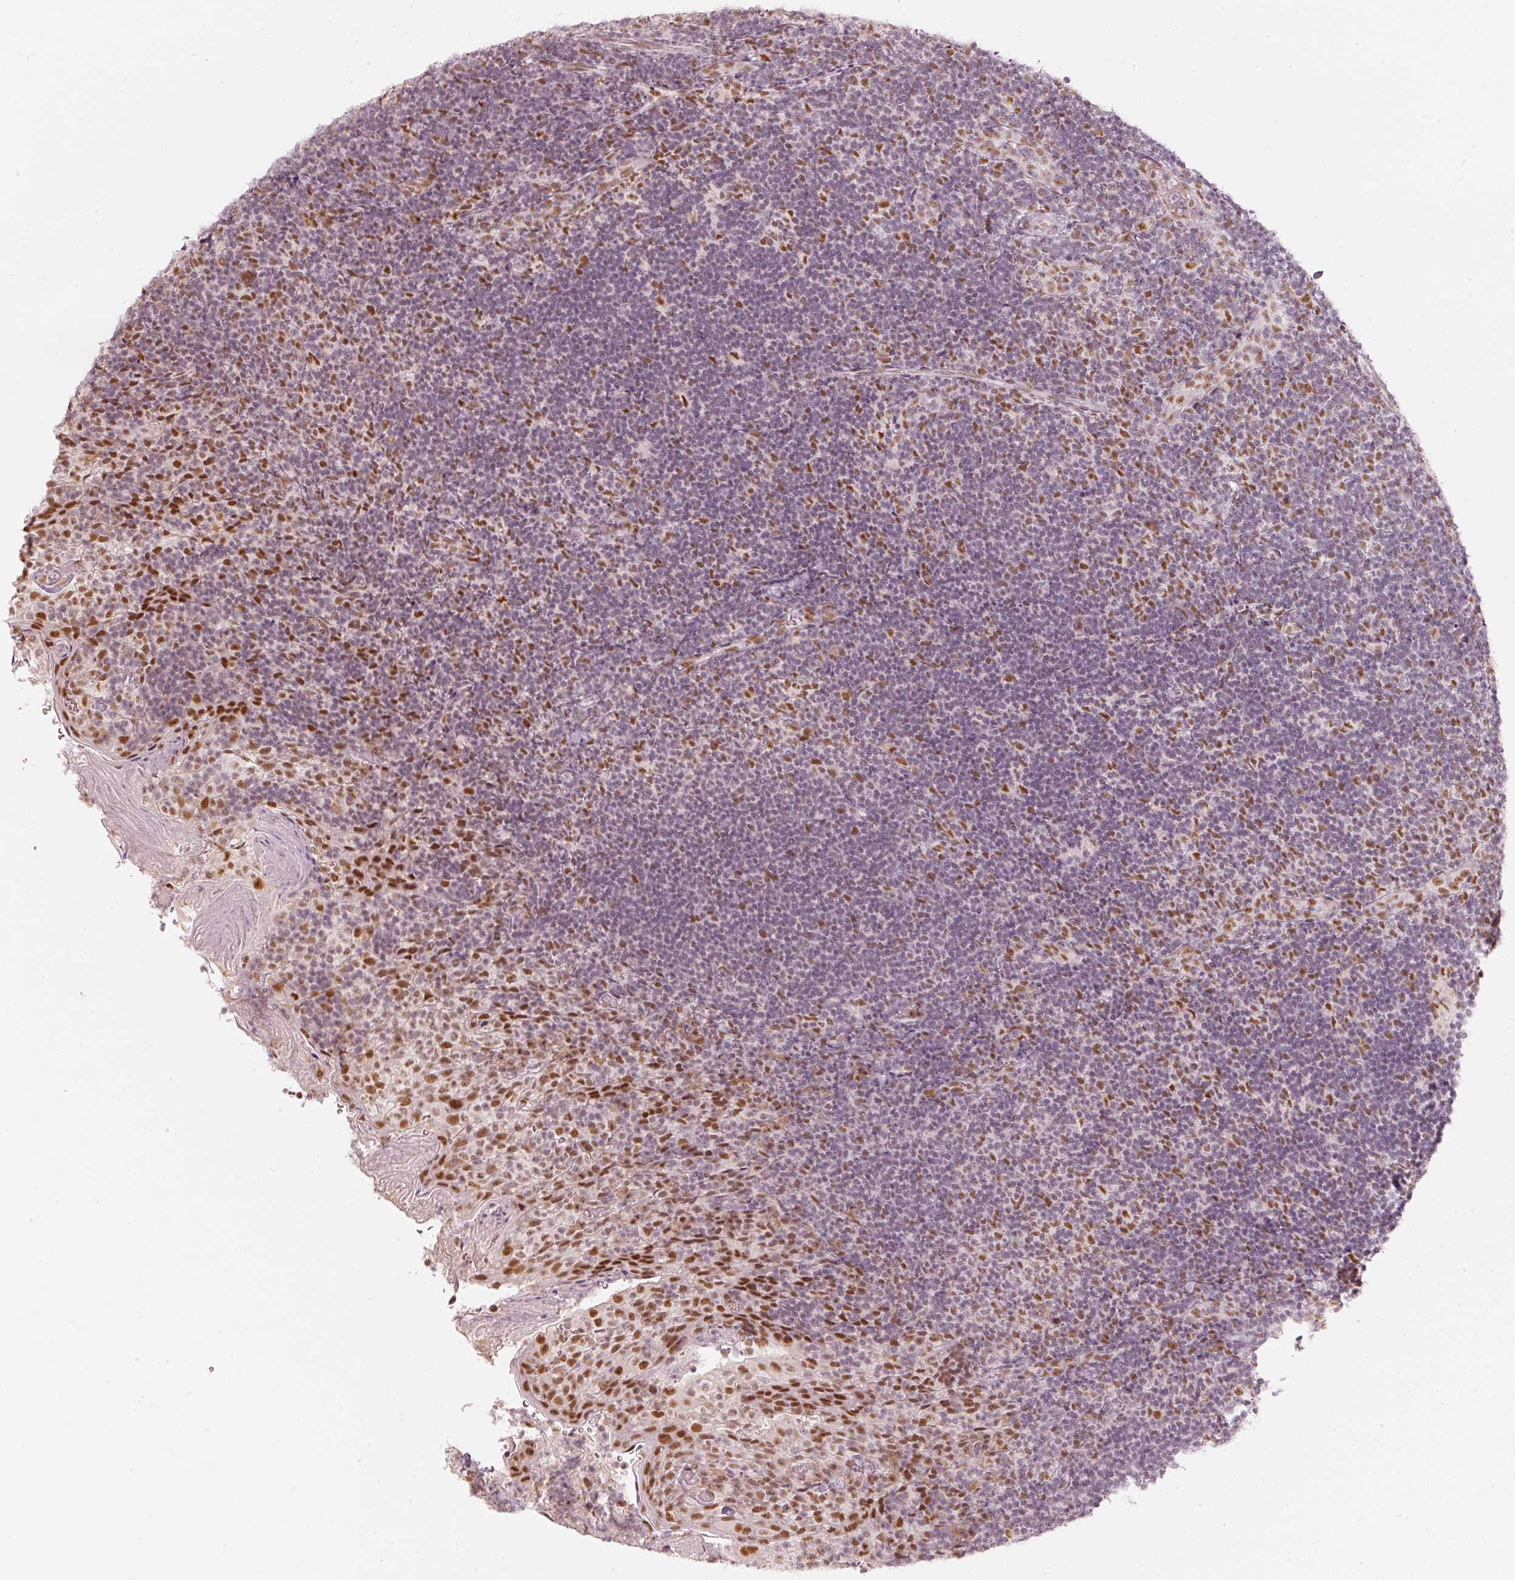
{"staining": {"intensity": "weak", "quantity": ">75%", "location": "nuclear"}, "tissue": "tonsil", "cell_type": "Germinal center cells", "image_type": "normal", "snomed": [{"axis": "morphology", "description": "Normal tissue, NOS"}, {"axis": "topography", "description": "Tonsil"}], "caption": "Approximately >75% of germinal center cells in benign tonsil exhibit weak nuclear protein staining as visualized by brown immunohistochemical staining.", "gene": "PPP1R10", "patient": {"sex": "female", "age": 10}}